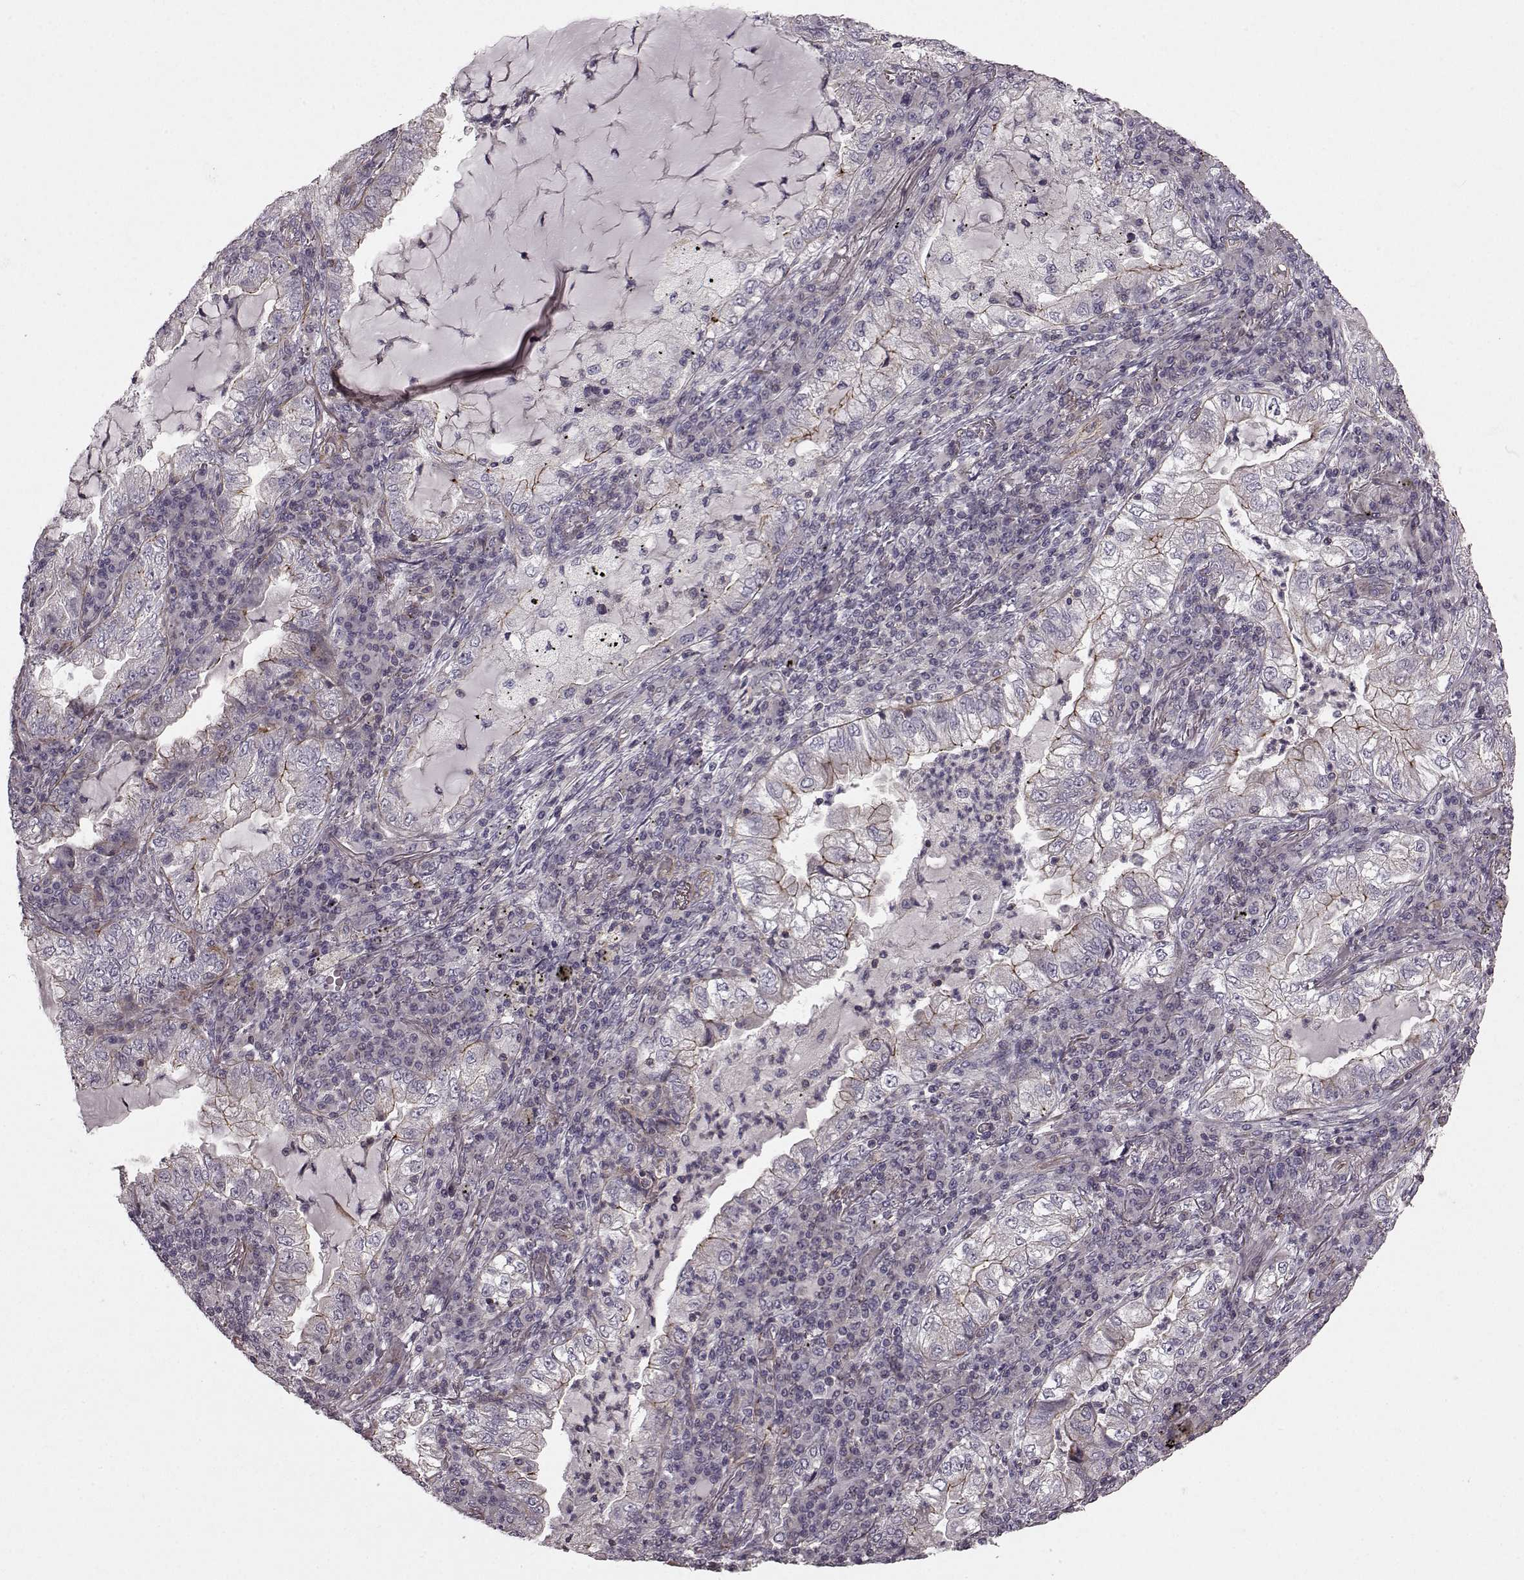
{"staining": {"intensity": "negative", "quantity": "none", "location": "none"}, "tissue": "lung cancer", "cell_type": "Tumor cells", "image_type": "cancer", "snomed": [{"axis": "morphology", "description": "Adenocarcinoma, NOS"}, {"axis": "topography", "description": "Lung"}], "caption": "Immunohistochemistry histopathology image of neoplastic tissue: lung adenocarcinoma stained with DAB (3,3'-diaminobenzidine) displays no significant protein expression in tumor cells.", "gene": "SLC22A18", "patient": {"sex": "female", "age": 73}}